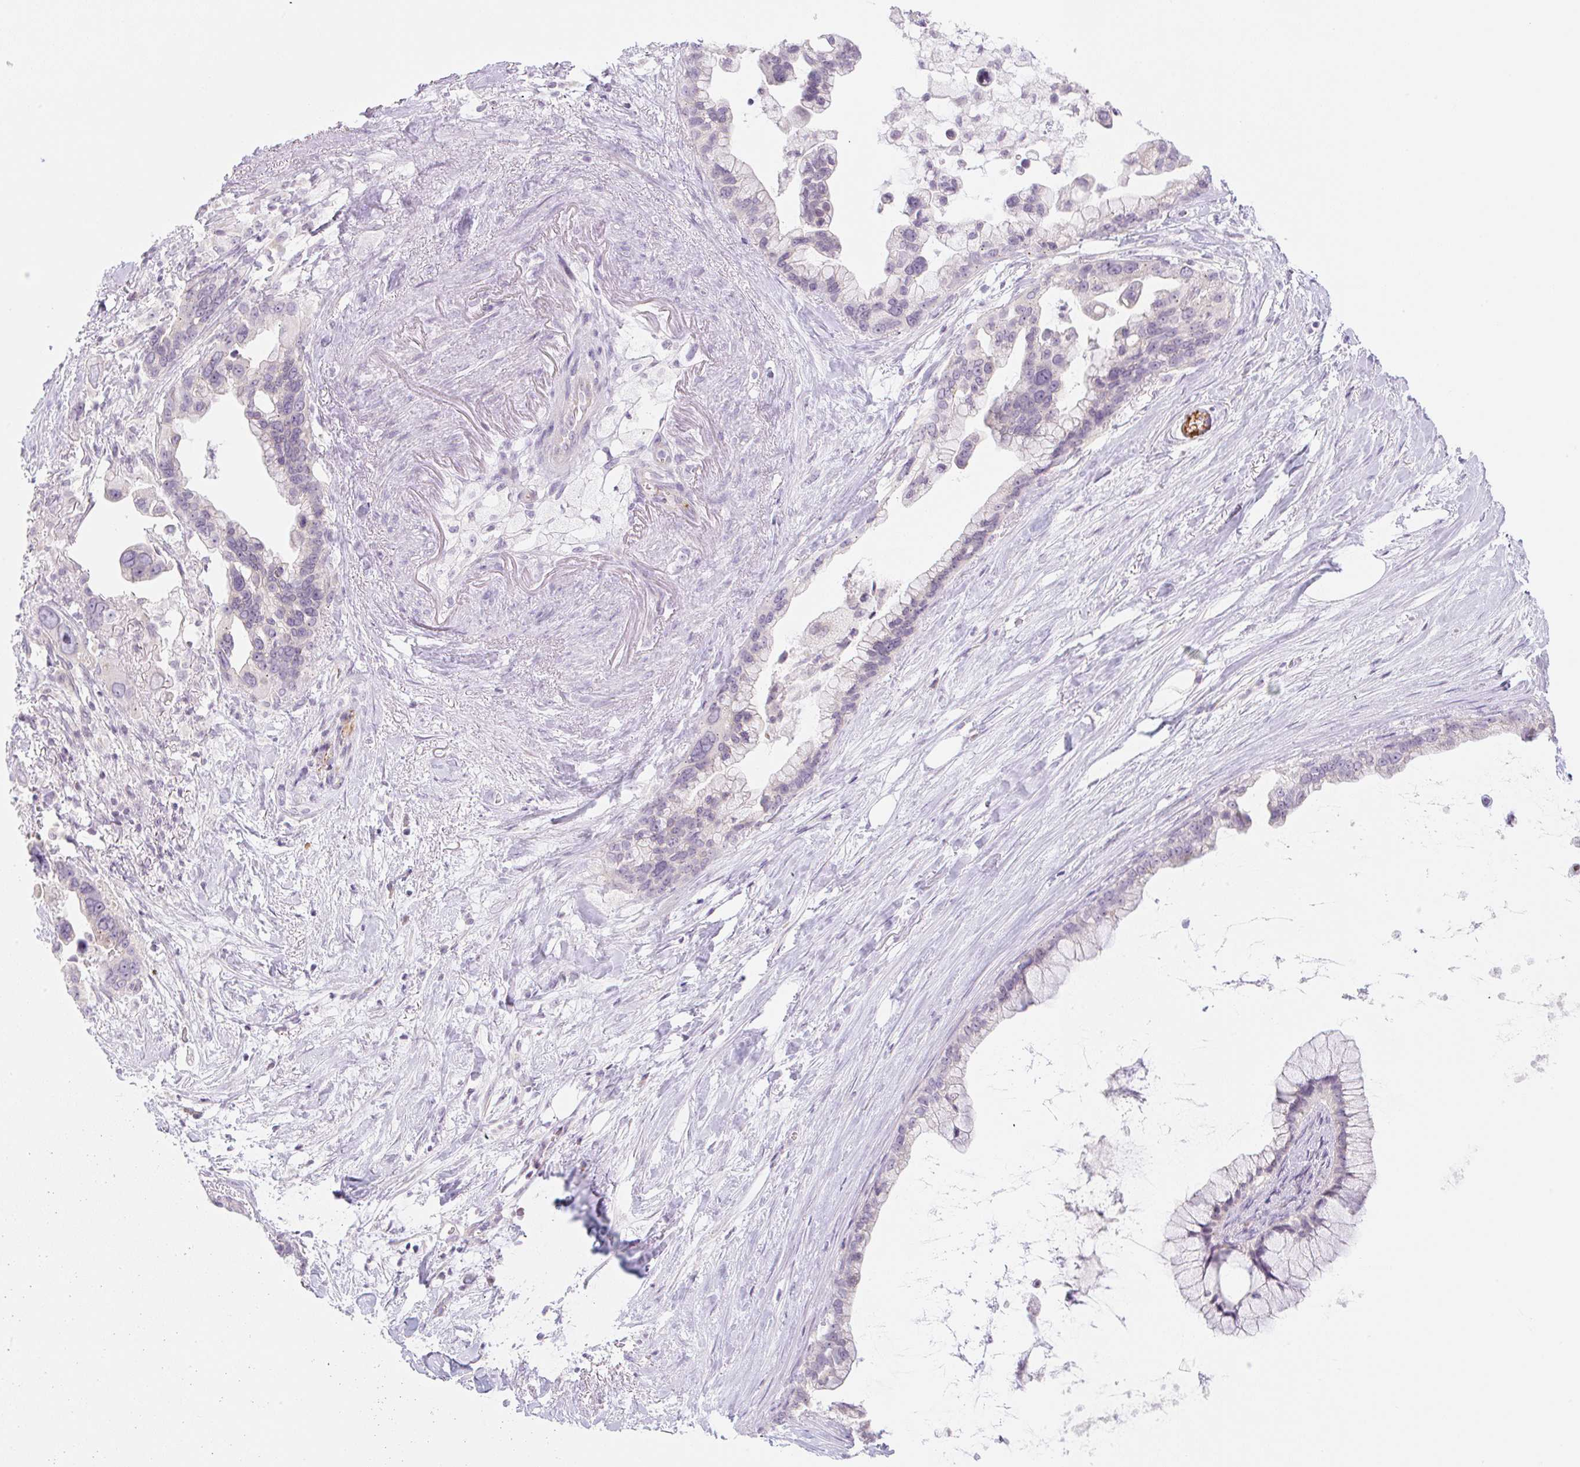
{"staining": {"intensity": "negative", "quantity": "none", "location": "none"}, "tissue": "pancreatic cancer", "cell_type": "Tumor cells", "image_type": "cancer", "snomed": [{"axis": "morphology", "description": "Adenocarcinoma, NOS"}, {"axis": "topography", "description": "Pancreas"}], "caption": "A high-resolution histopathology image shows immunohistochemistry (IHC) staining of pancreatic cancer, which displays no significant positivity in tumor cells.", "gene": "CASKIN1", "patient": {"sex": "female", "age": 83}}